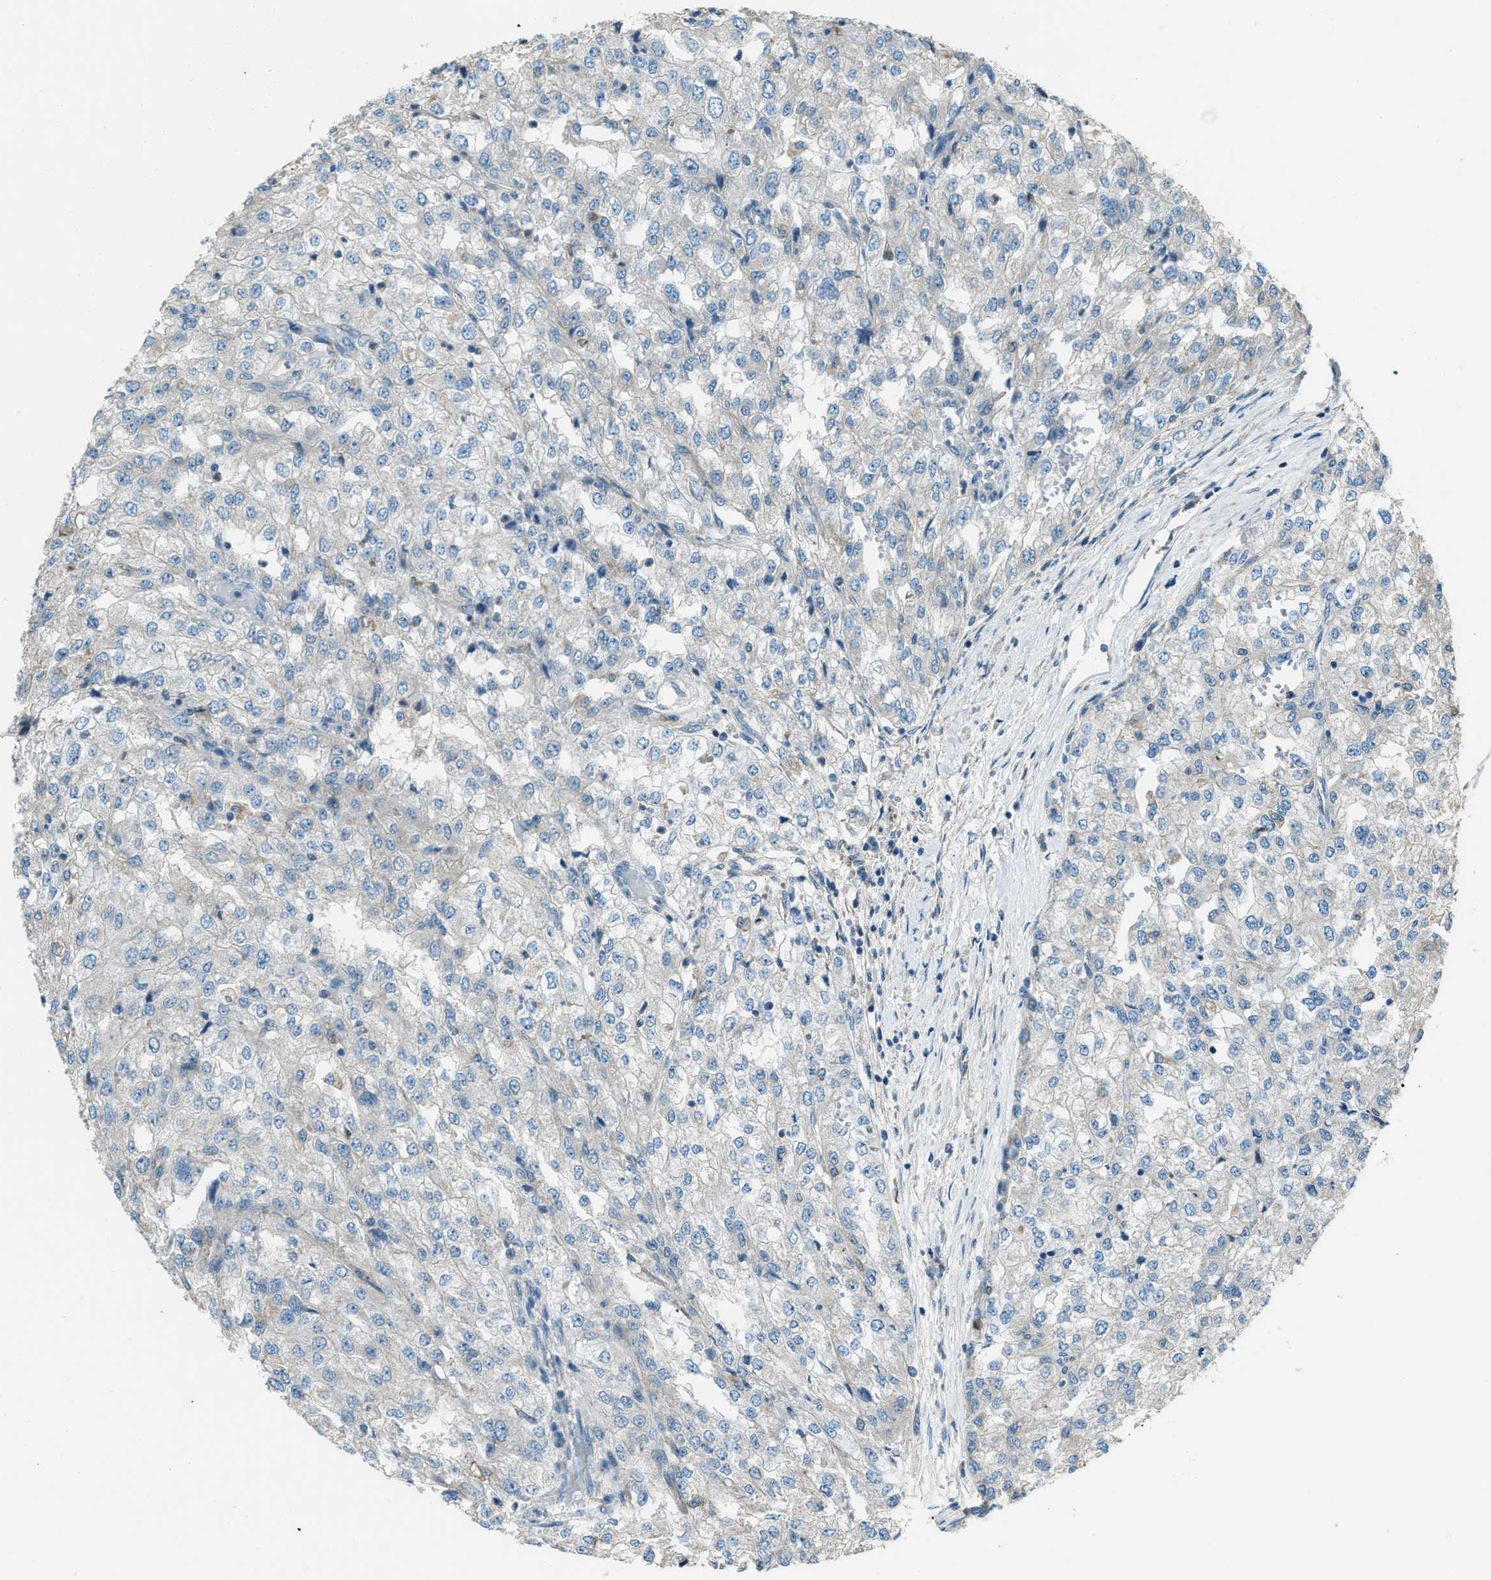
{"staining": {"intensity": "negative", "quantity": "none", "location": "none"}, "tissue": "renal cancer", "cell_type": "Tumor cells", "image_type": "cancer", "snomed": [{"axis": "morphology", "description": "Adenocarcinoma, NOS"}, {"axis": "topography", "description": "Kidney"}], "caption": "Immunohistochemical staining of renal cancer (adenocarcinoma) demonstrates no significant staining in tumor cells. (DAB (3,3'-diaminobenzidine) IHC, high magnification).", "gene": "SVIL", "patient": {"sex": "female", "age": 54}}